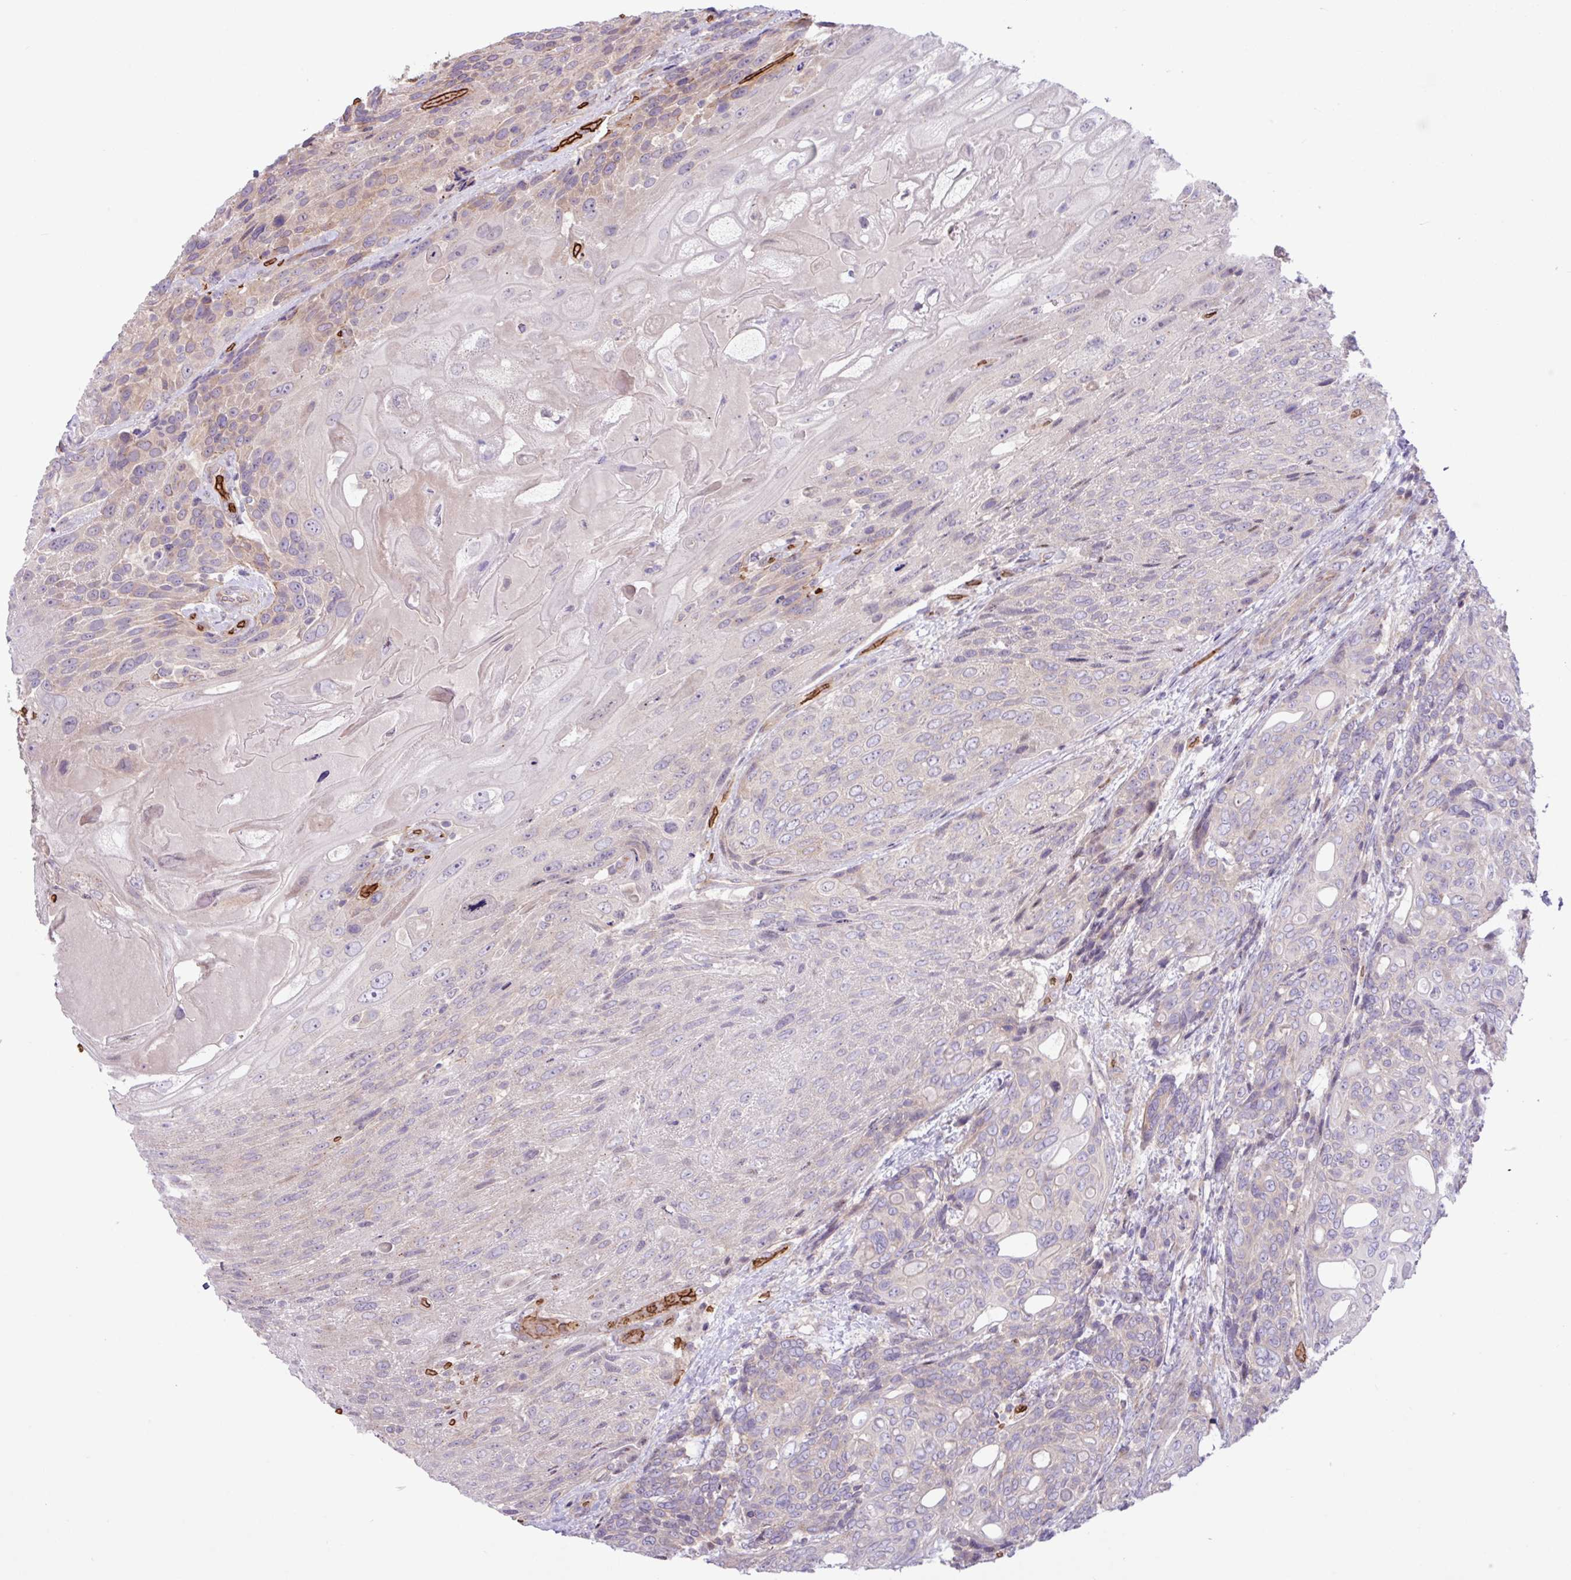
{"staining": {"intensity": "weak", "quantity": "<25%", "location": "cytoplasmic/membranous"}, "tissue": "urothelial cancer", "cell_type": "Tumor cells", "image_type": "cancer", "snomed": [{"axis": "morphology", "description": "Urothelial carcinoma, High grade"}, {"axis": "topography", "description": "Urinary bladder"}], "caption": "This is an immunohistochemistry histopathology image of human urothelial cancer. There is no expression in tumor cells.", "gene": "RAD21L1", "patient": {"sex": "female", "age": 70}}